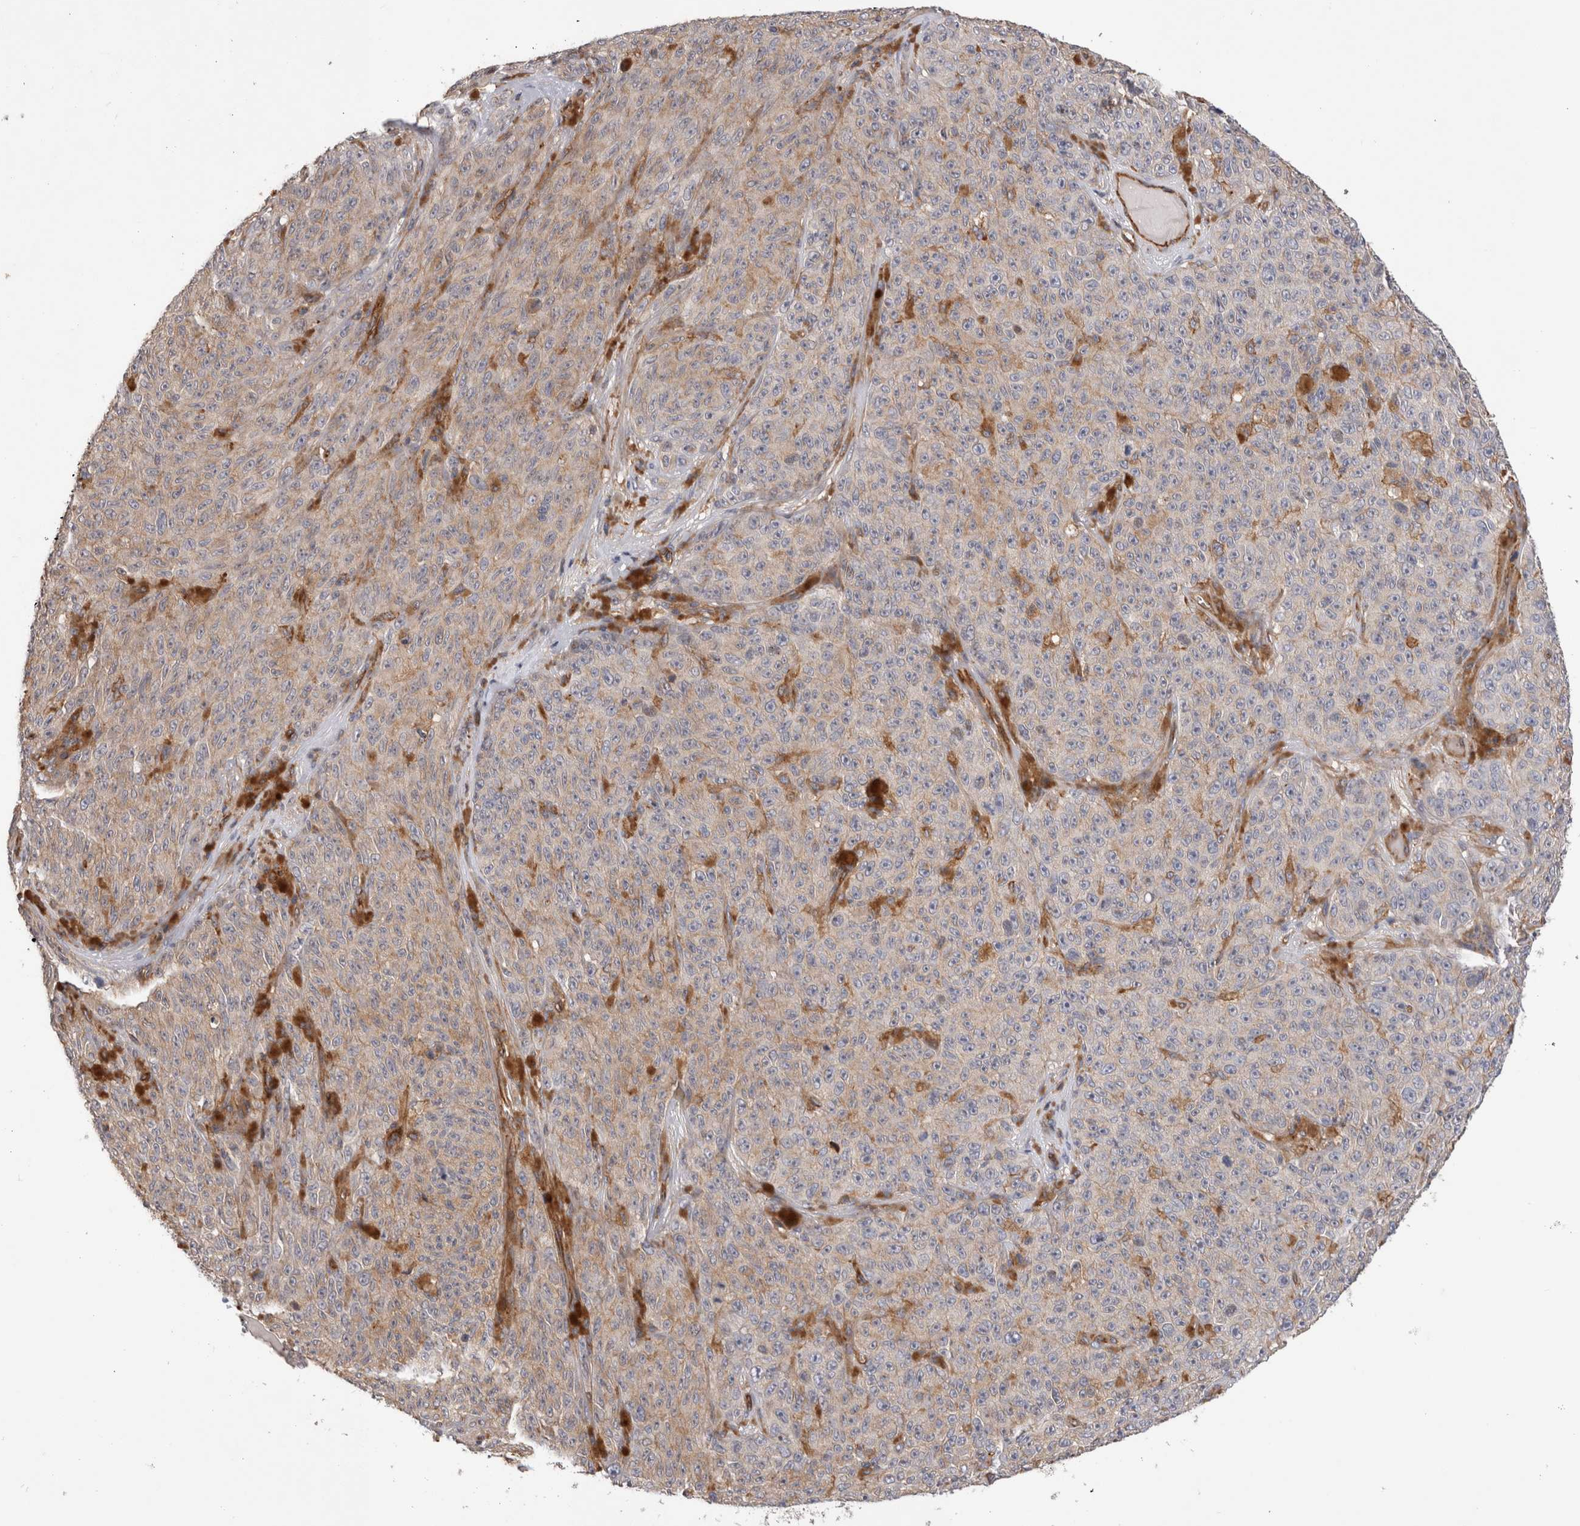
{"staining": {"intensity": "weak", "quantity": ">75%", "location": "cytoplasmic/membranous"}, "tissue": "melanoma", "cell_type": "Tumor cells", "image_type": "cancer", "snomed": [{"axis": "morphology", "description": "Malignant melanoma, NOS"}, {"axis": "topography", "description": "Skin"}], "caption": "IHC (DAB (3,3'-diaminobenzidine)) staining of human melanoma reveals weak cytoplasmic/membranous protein expression in about >75% of tumor cells.", "gene": "BNIP2", "patient": {"sex": "female", "age": 82}}